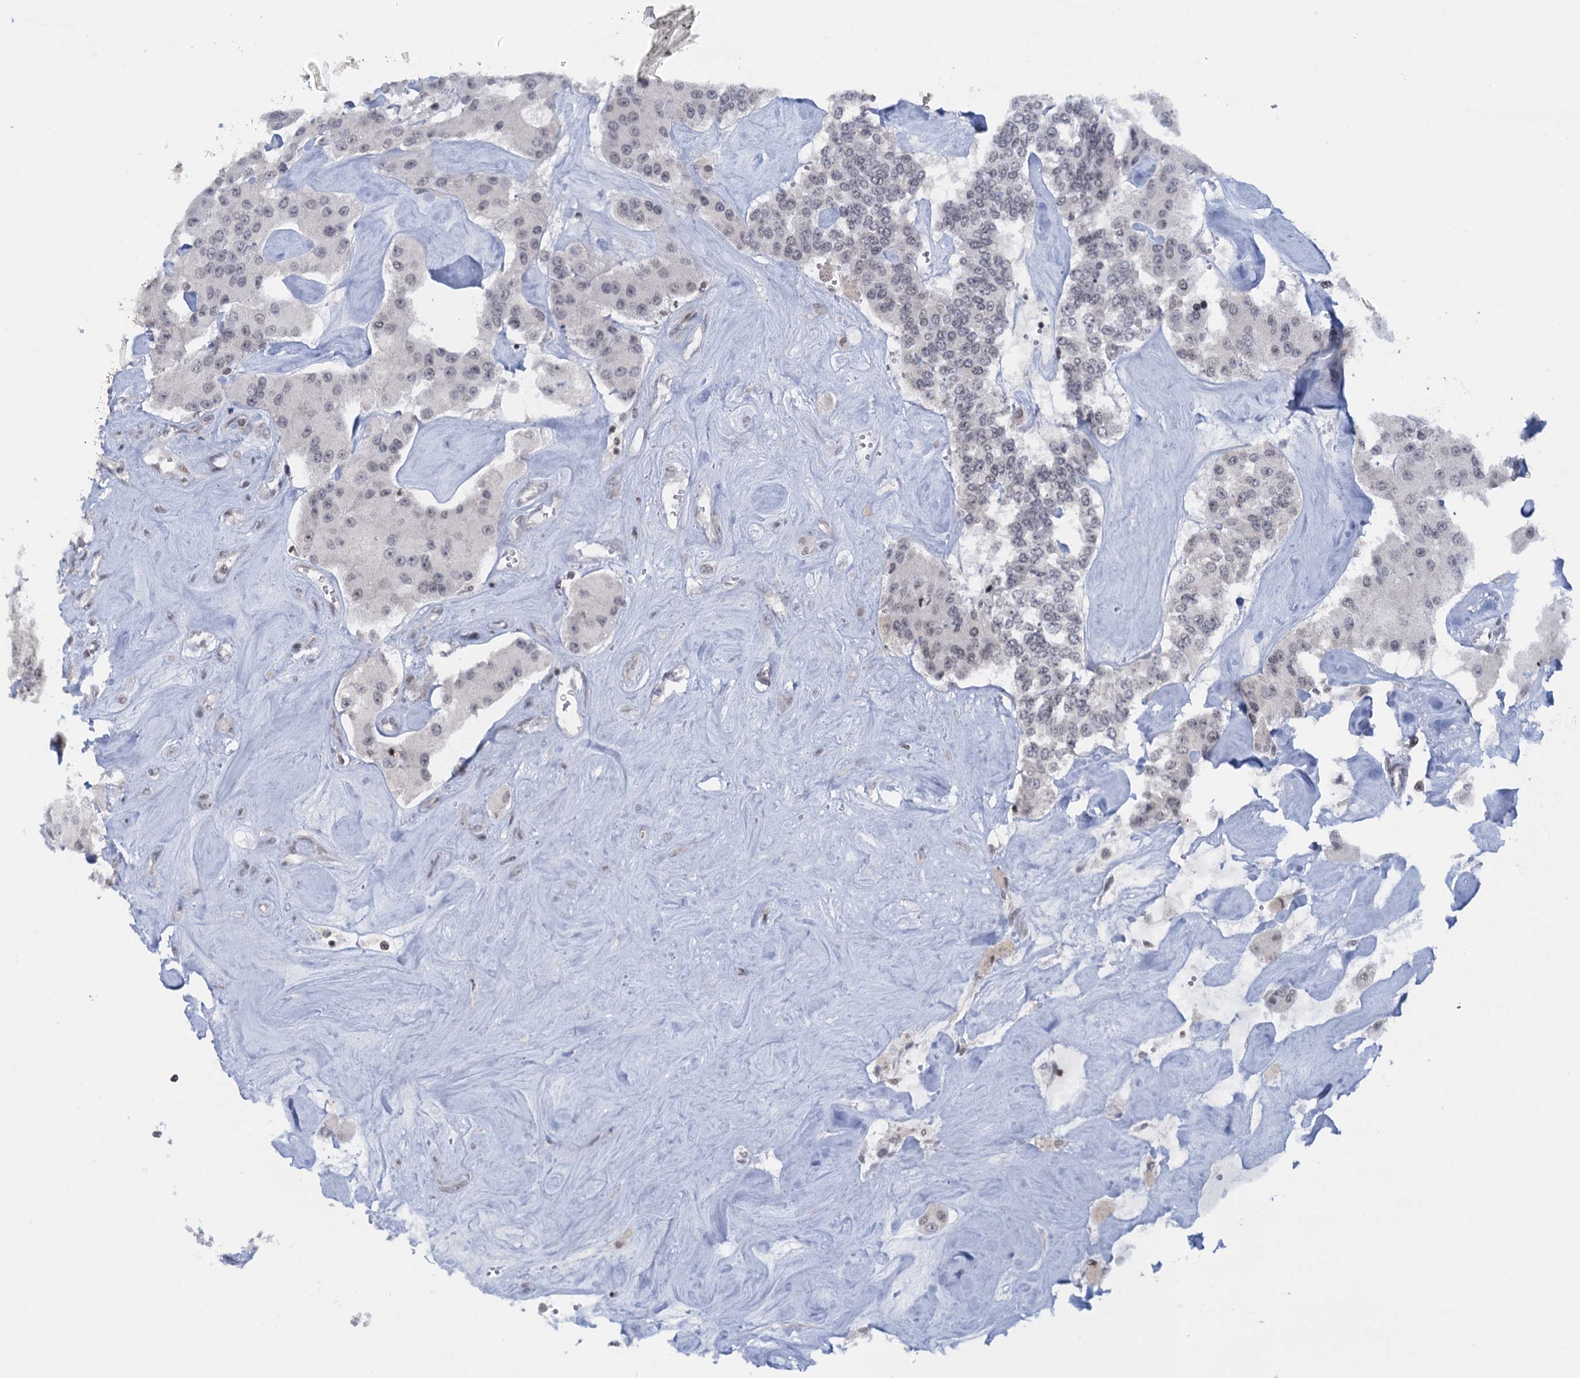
{"staining": {"intensity": "negative", "quantity": "none", "location": "none"}, "tissue": "carcinoid", "cell_type": "Tumor cells", "image_type": "cancer", "snomed": [{"axis": "morphology", "description": "Carcinoid, malignant, NOS"}, {"axis": "topography", "description": "Pancreas"}], "caption": "Tumor cells are negative for brown protein staining in carcinoid. The staining is performed using DAB (3,3'-diaminobenzidine) brown chromogen with nuclei counter-stained in using hematoxylin.", "gene": "FYB1", "patient": {"sex": "male", "age": 41}}